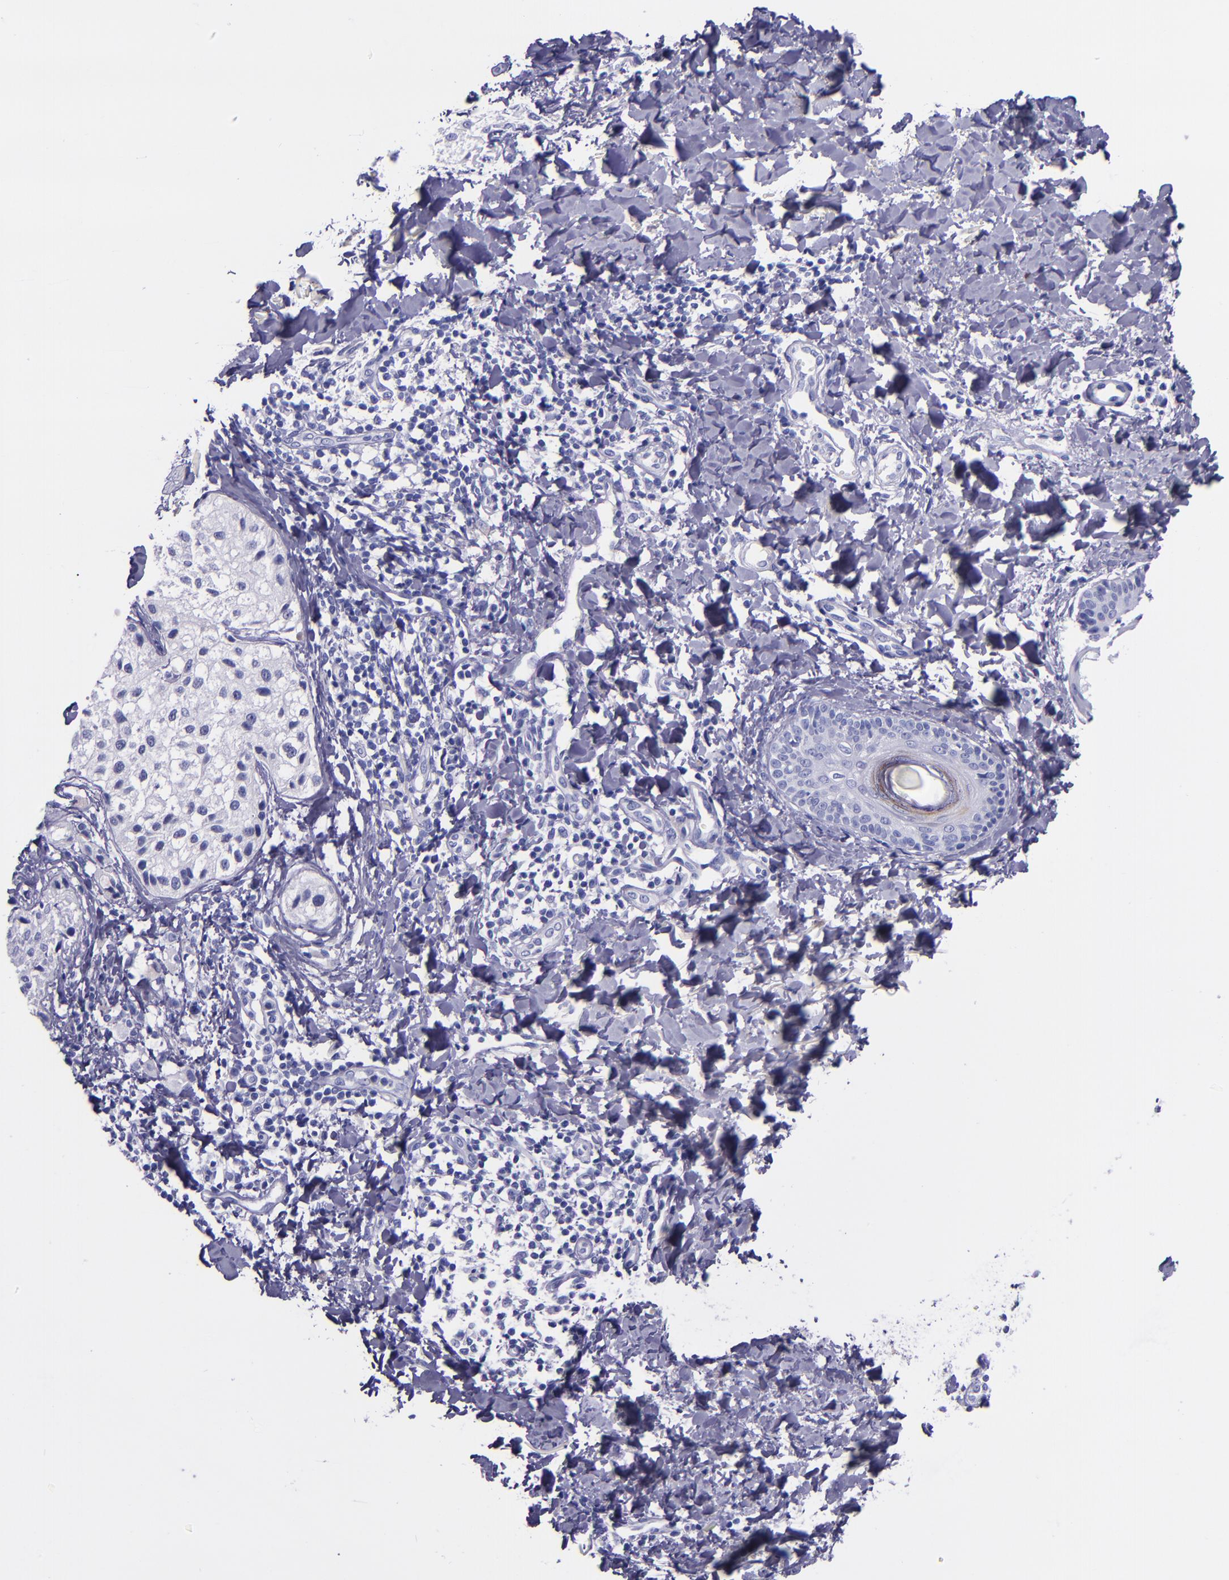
{"staining": {"intensity": "negative", "quantity": "none", "location": "none"}, "tissue": "melanoma", "cell_type": "Tumor cells", "image_type": "cancer", "snomed": [{"axis": "morphology", "description": "Malignant melanoma, NOS"}, {"axis": "topography", "description": "Skin"}], "caption": "The IHC photomicrograph has no significant staining in tumor cells of malignant melanoma tissue.", "gene": "SLPI", "patient": {"sex": "male", "age": 23}}